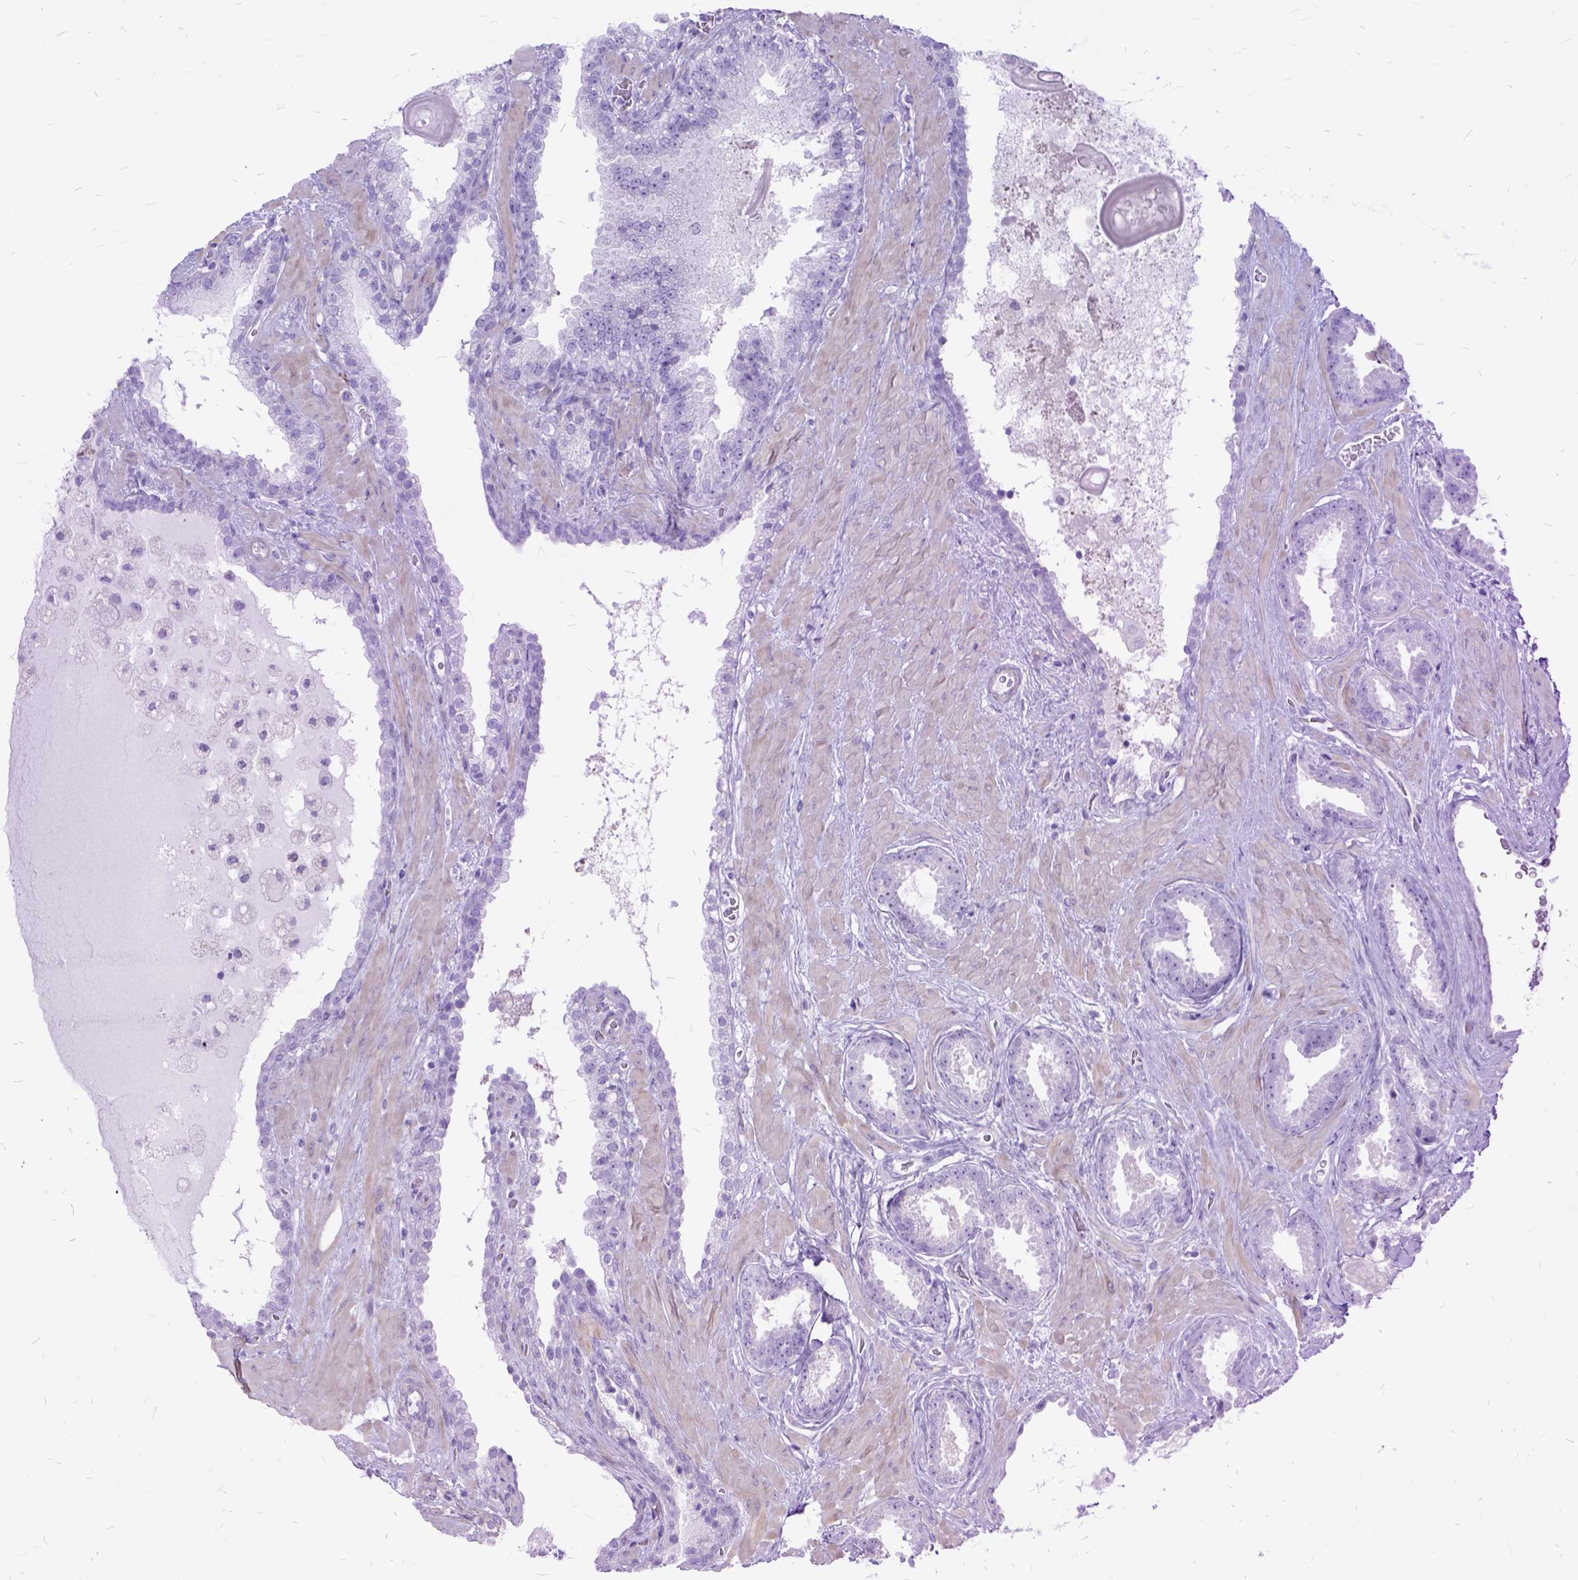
{"staining": {"intensity": "negative", "quantity": "none", "location": "none"}, "tissue": "prostate cancer", "cell_type": "Tumor cells", "image_type": "cancer", "snomed": [{"axis": "morphology", "description": "Adenocarcinoma, Low grade"}, {"axis": "topography", "description": "Prostate"}], "caption": "The immunohistochemistry (IHC) histopathology image has no significant positivity in tumor cells of adenocarcinoma (low-grade) (prostate) tissue.", "gene": "ARL9", "patient": {"sex": "male", "age": 62}}